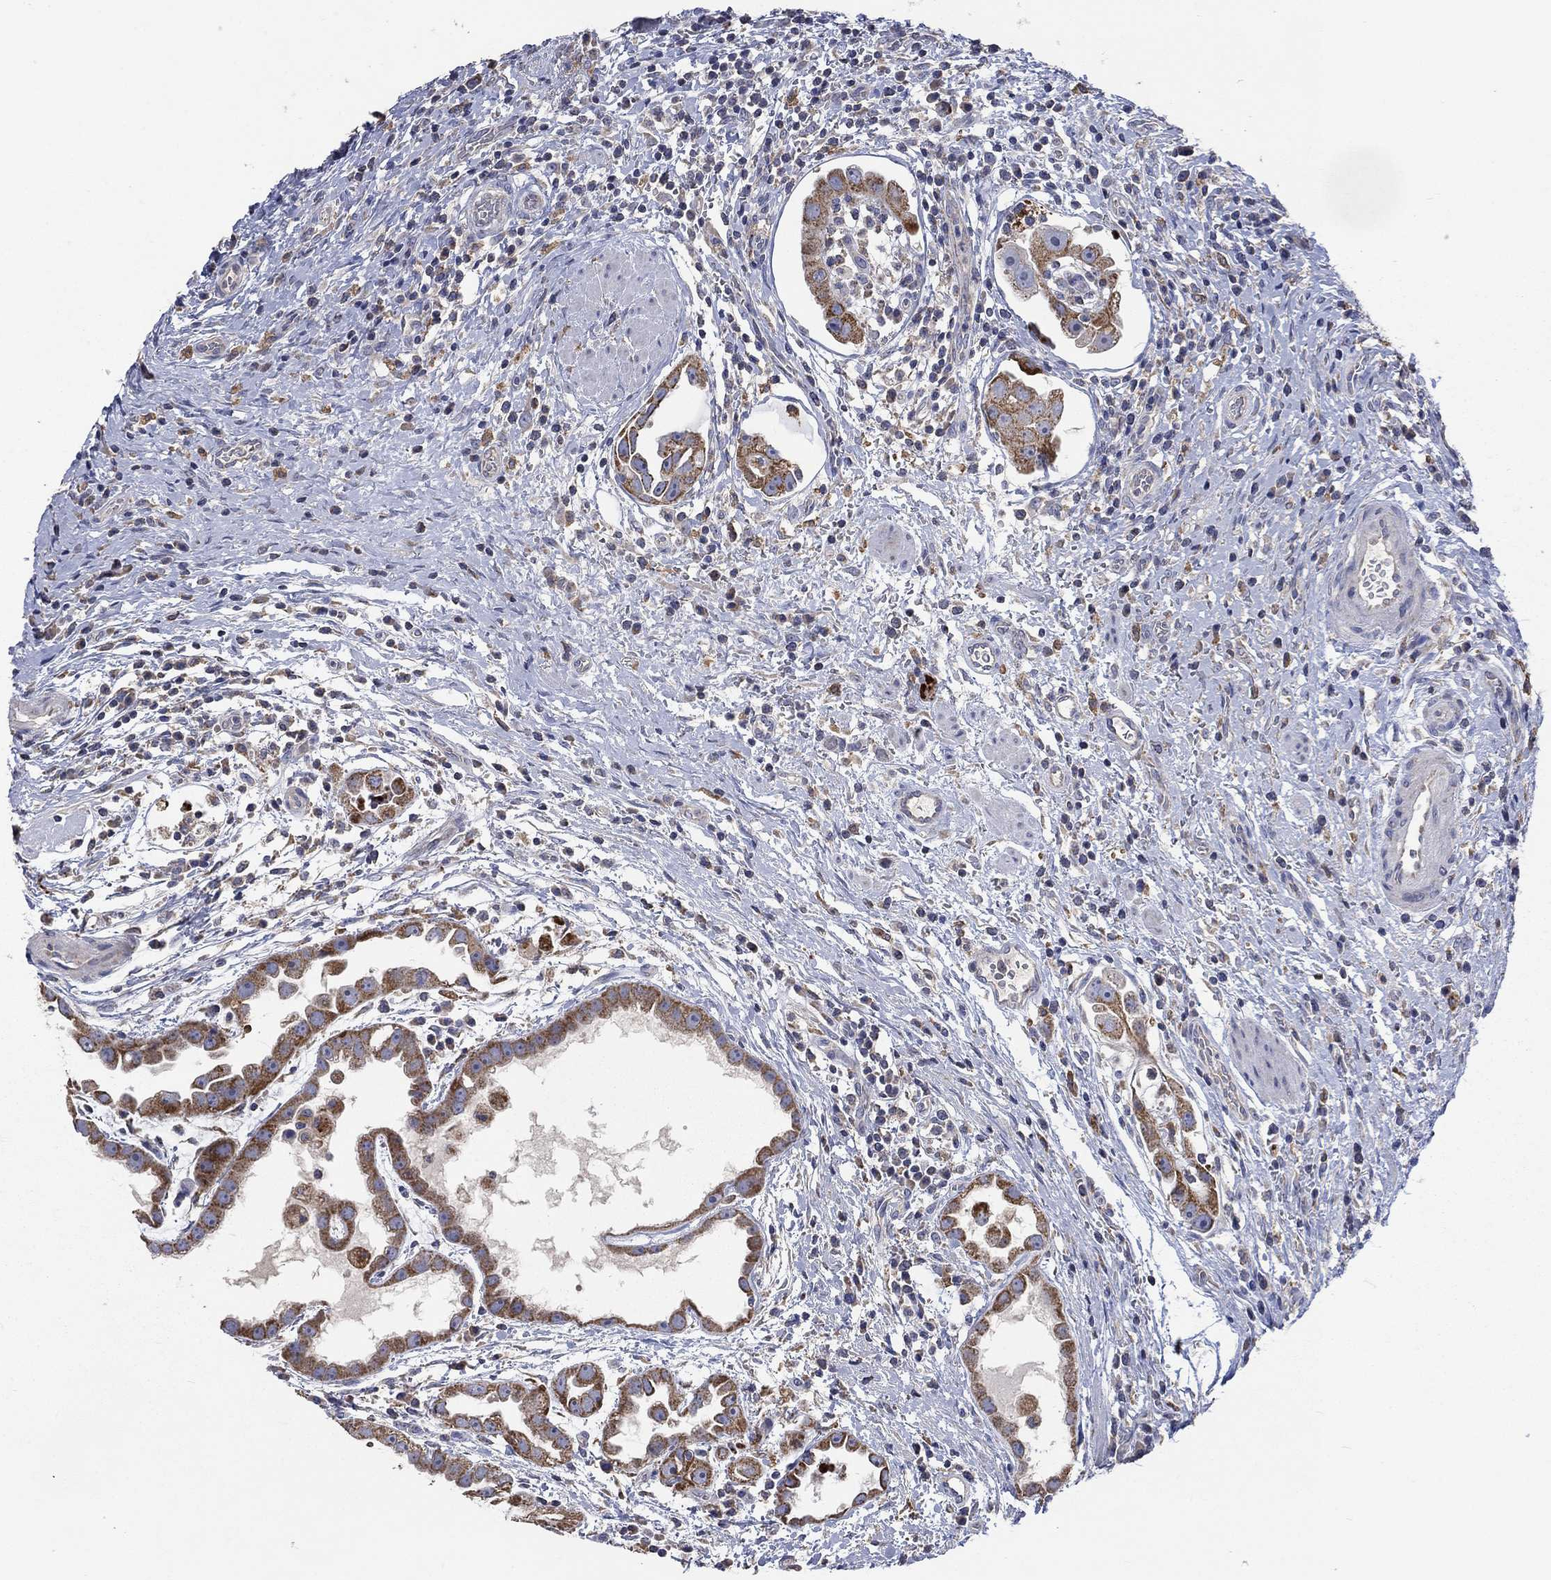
{"staining": {"intensity": "moderate", "quantity": ">75%", "location": "cytoplasmic/membranous"}, "tissue": "urothelial cancer", "cell_type": "Tumor cells", "image_type": "cancer", "snomed": [{"axis": "morphology", "description": "Urothelial carcinoma, High grade"}, {"axis": "topography", "description": "Urinary bladder"}], "caption": "Approximately >75% of tumor cells in urothelial cancer display moderate cytoplasmic/membranous protein positivity as visualized by brown immunohistochemical staining.", "gene": "UGT8", "patient": {"sex": "female", "age": 41}}